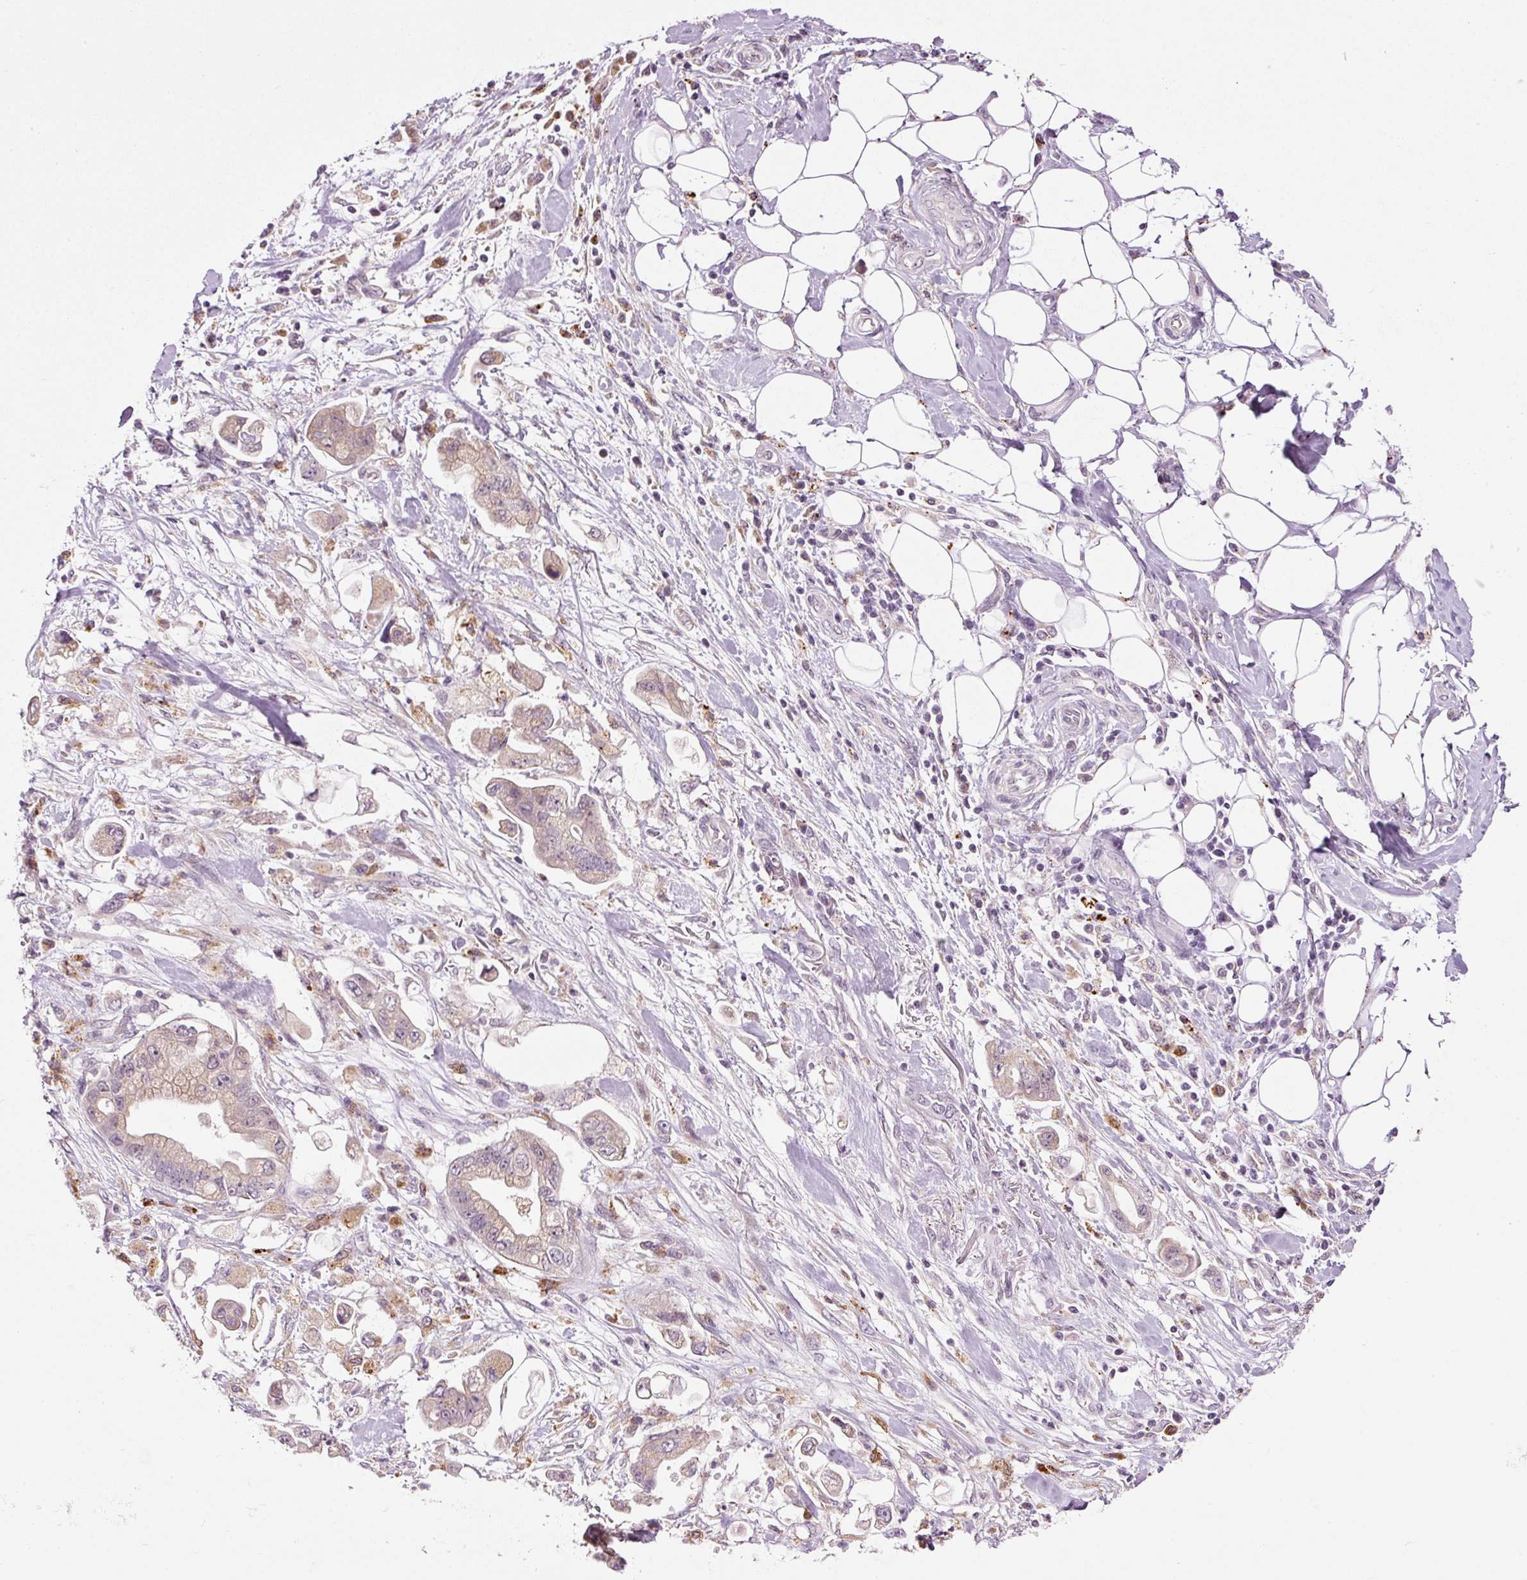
{"staining": {"intensity": "weak", "quantity": "25%-75%", "location": "cytoplasmic/membranous"}, "tissue": "stomach cancer", "cell_type": "Tumor cells", "image_type": "cancer", "snomed": [{"axis": "morphology", "description": "Adenocarcinoma, NOS"}, {"axis": "topography", "description": "Stomach"}], "caption": "Stomach adenocarcinoma stained with DAB immunohistochemistry exhibits low levels of weak cytoplasmic/membranous staining in approximately 25%-75% of tumor cells.", "gene": "ZNF639", "patient": {"sex": "male", "age": 62}}